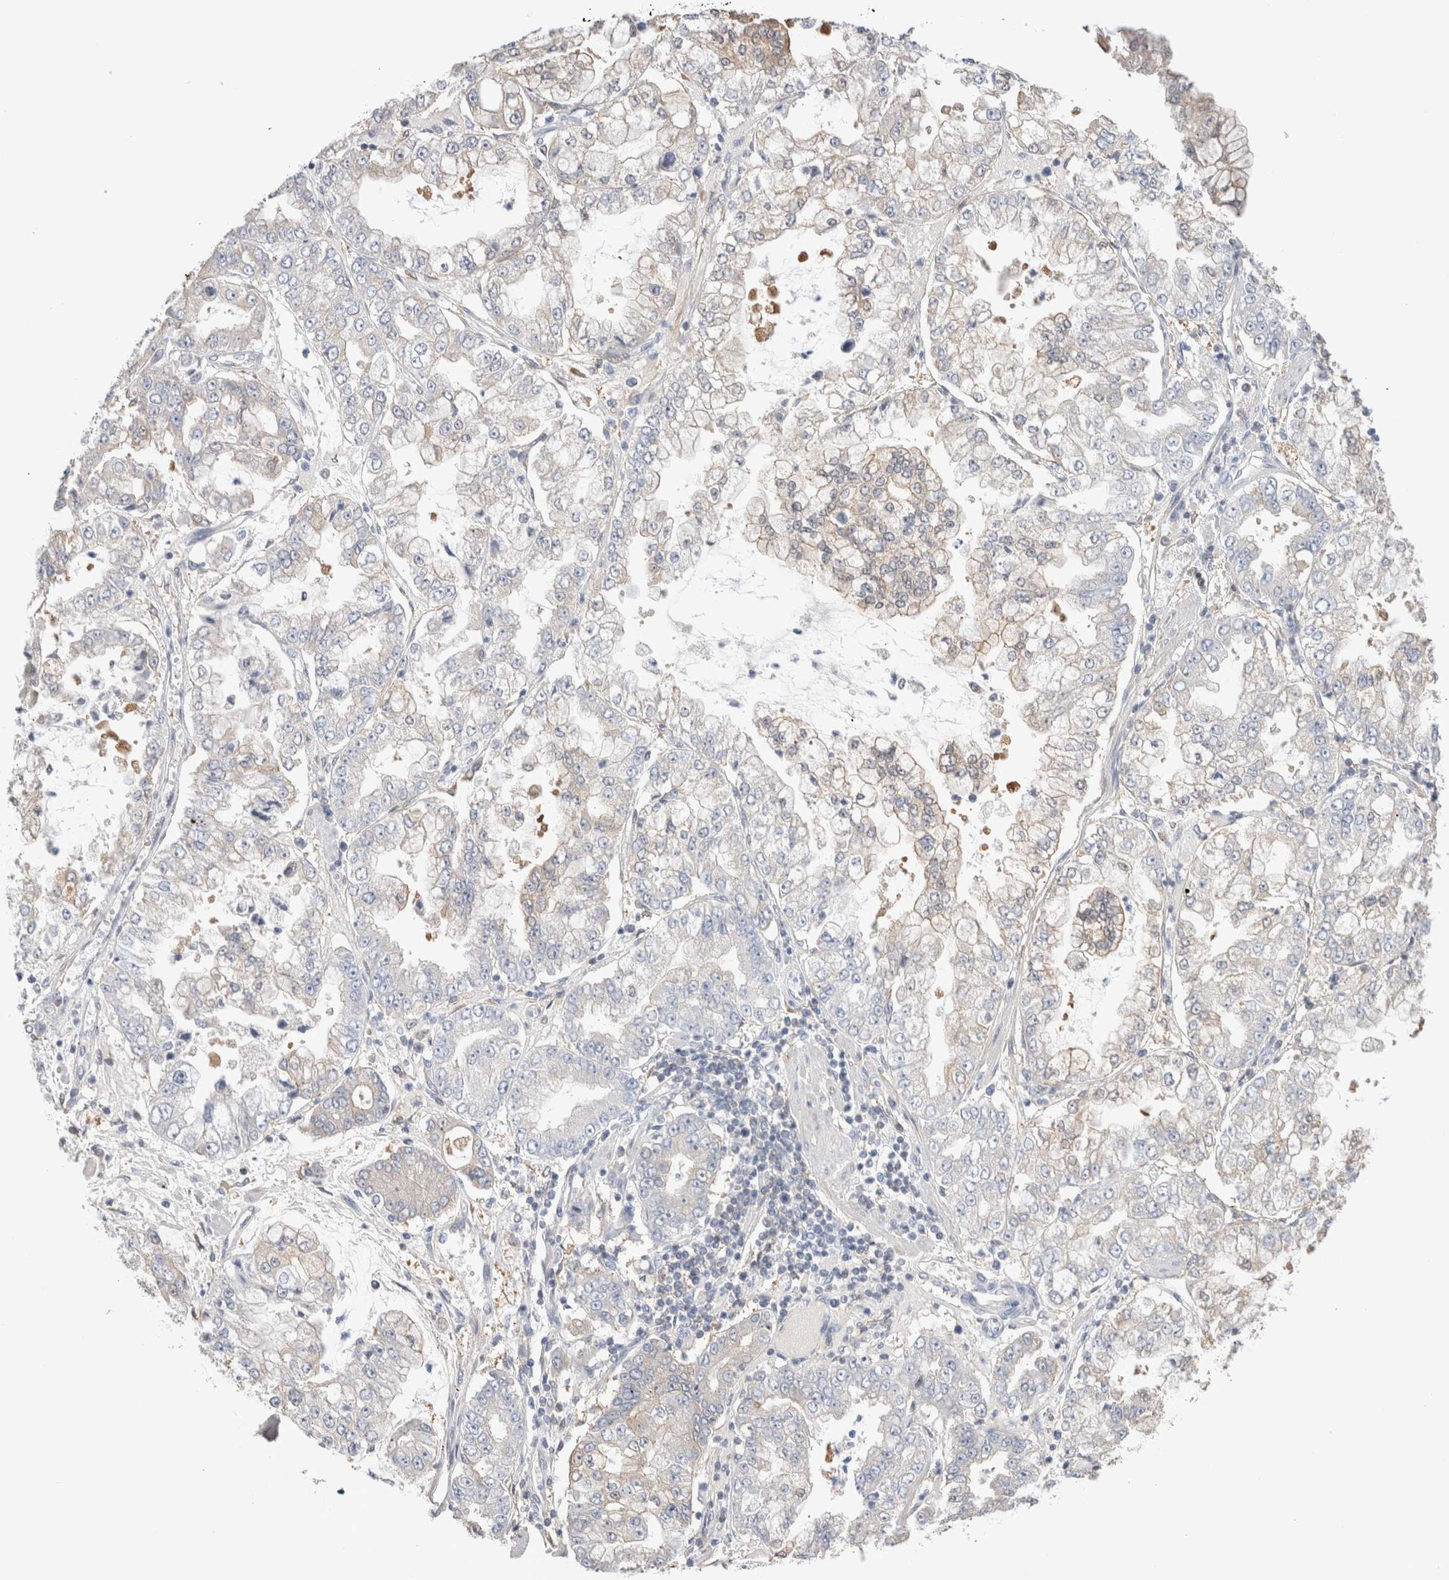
{"staining": {"intensity": "negative", "quantity": "none", "location": "none"}, "tissue": "stomach cancer", "cell_type": "Tumor cells", "image_type": "cancer", "snomed": [{"axis": "morphology", "description": "Adenocarcinoma, NOS"}, {"axis": "topography", "description": "Stomach"}], "caption": "Immunohistochemistry image of neoplastic tissue: stomach cancer (adenocarcinoma) stained with DAB reveals no significant protein positivity in tumor cells. Brightfield microscopy of IHC stained with DAB (brown) and hematoxylin (blue), captured at high magnification.", "gene": "CAPN2", "patient": {"sex": "male", "age": 76}}